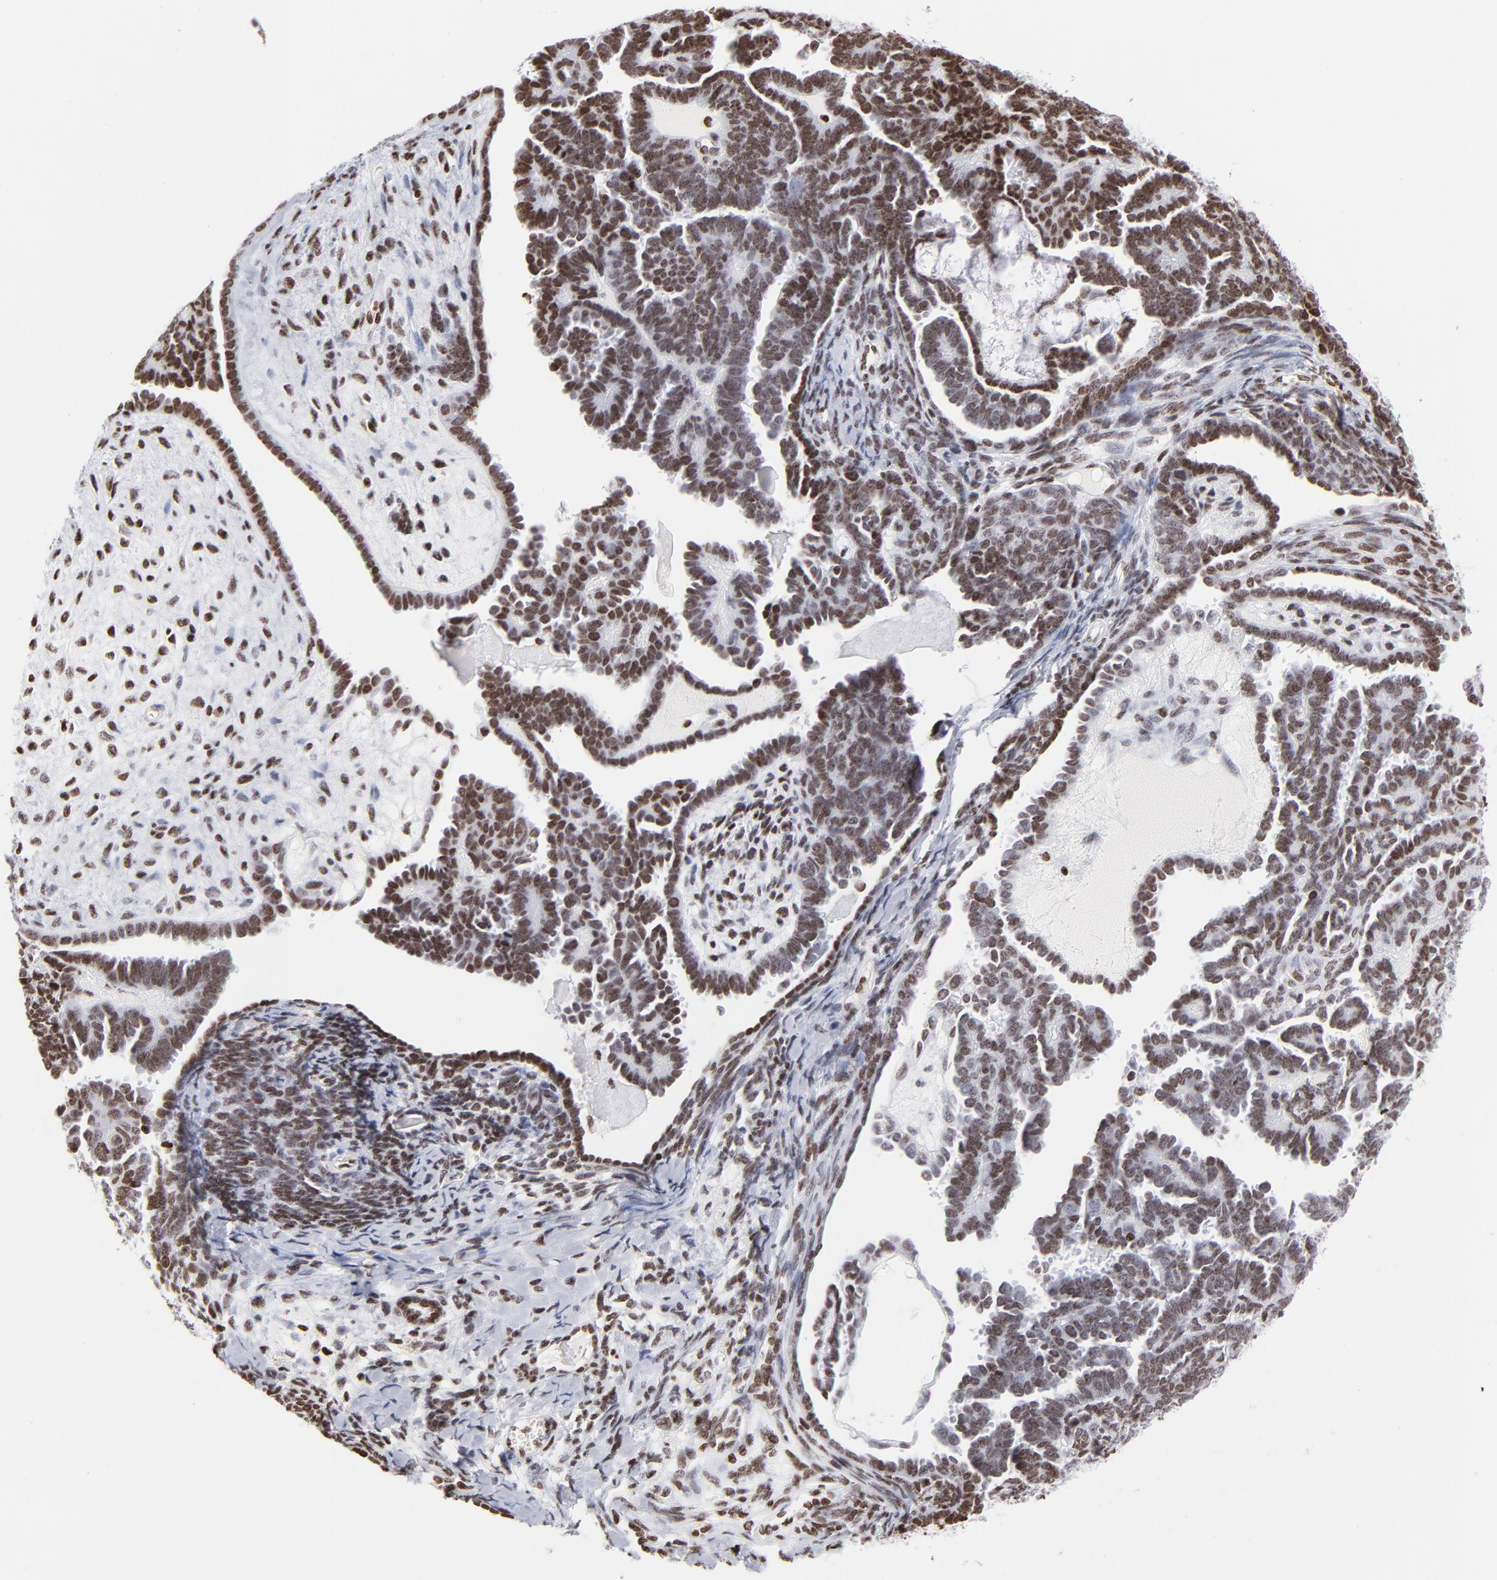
{"staining": {"intensity": "strong", "quantity": ">75%", "location": "nuclear"}, "tissue": "endometrial cancer", "cell_type": "Tumor cells", "image_type": "cancer", "snomed": [{"axis": "morphology", "description": "Neoplasm, malignant, NOS"}, {"axis": "topography", "description": "Endometrium"}], "caption": "Neoplasm (malignant) (endometrial) stained for a protein shows strong nuclear positivity in tumor cells.", "gene": "RTL4", "patient": {"sex": "female", "age": 74}}